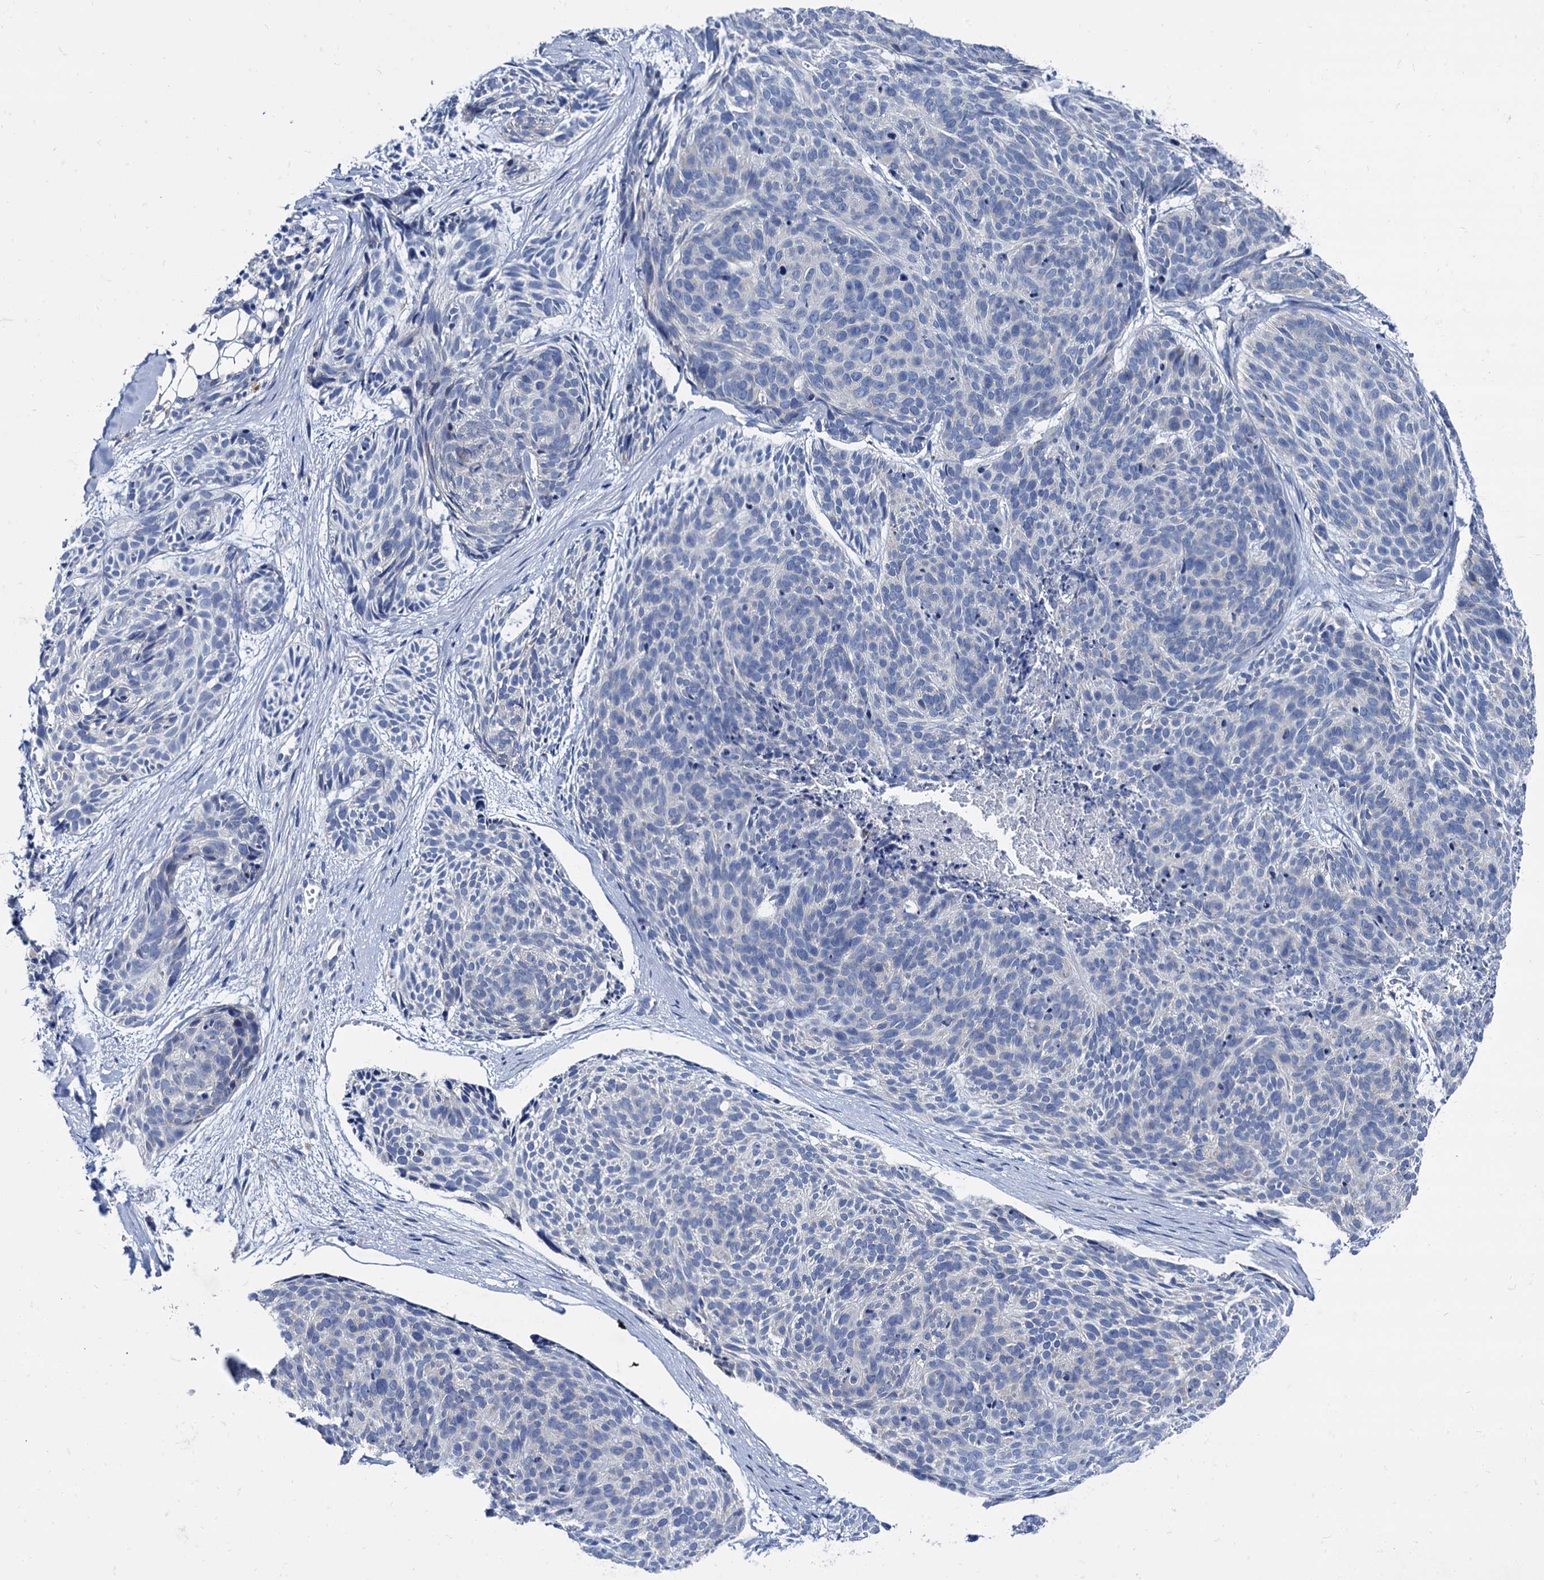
{"staining": {"intensity": "negative", "quantity": "none", "location": "none"}, "tissue": "skin cancer", "cell_type": "Tumor cells", "image_type": "cancer", "snomed": [{"axis": "morphology", "description": "Normal tissue, NOS"}, {"axis": "morphology", "description": "Basal cell carcinoma"}, {"axis": "topography", "description": "Skin"}], "caption": "This is a micrograph of IHC staining of skin cancer (basal cell carcinoma), which shows no staining in tumor cells.", "gene": "FOXR2", "patient": {"sex": "male", "age": 66}}